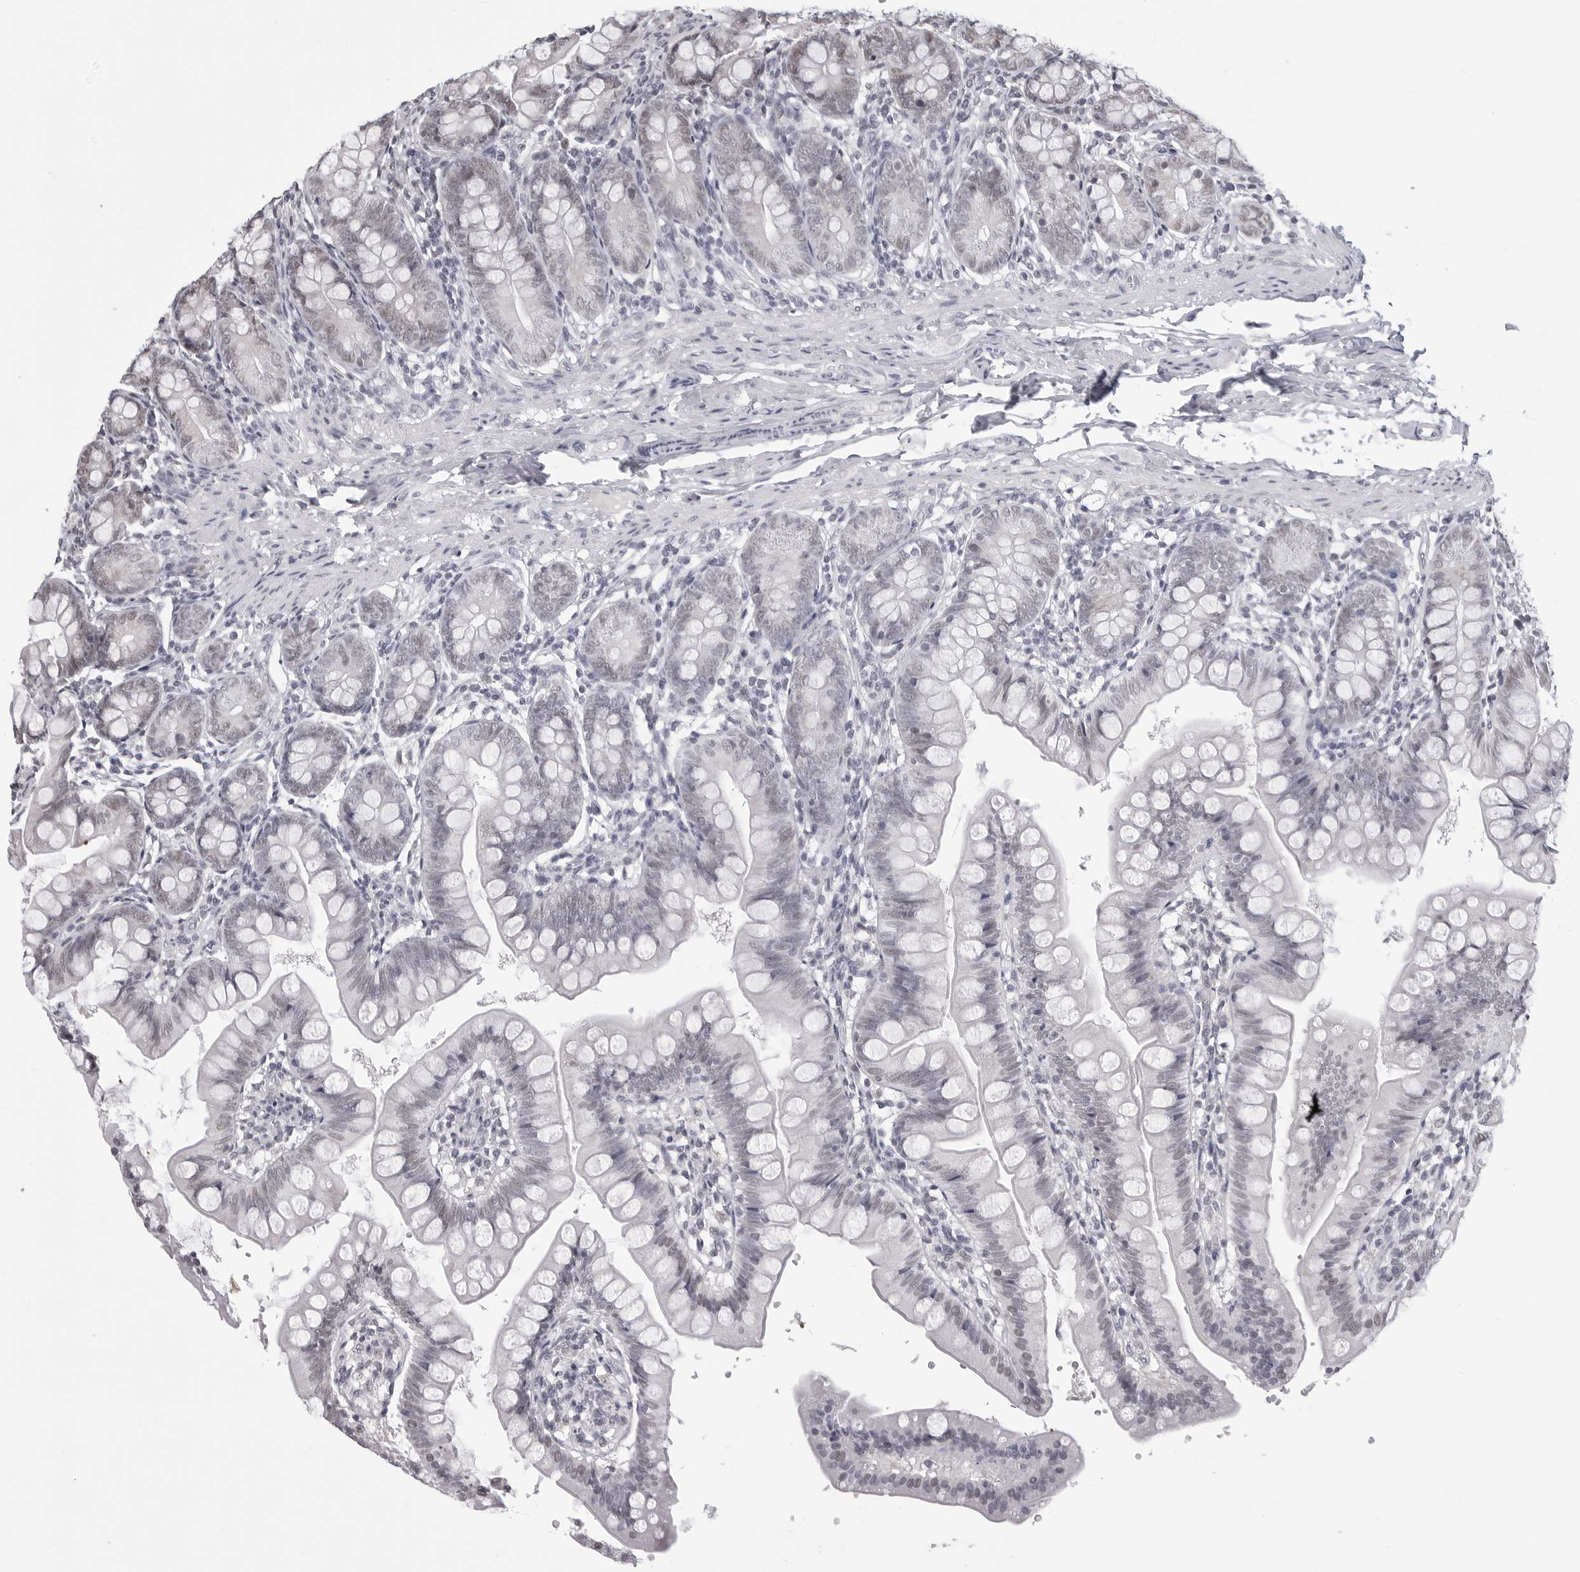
{"staining": {"intensity": "weak", "quantity": "25%-75%", "location": "nuclear"}, "tissue": "small intestine", "cell_type": "Glandular cells", "image_type": "normal", "snomed": [{"axis": "morphology", "description": "Normal tissue, NOS"}, {"axis": "topography", "description": "Small intestine"}], "caption": "Small intestine stained for a protein exhibits weak nuclear positivity in glandular cells. (Stains: DAB in brown, nuclei in blue, Microscopy: brightfield microscopy at high magnification).", "gene": "PHF3", "patient": {"sex": "male", "age": 7}}